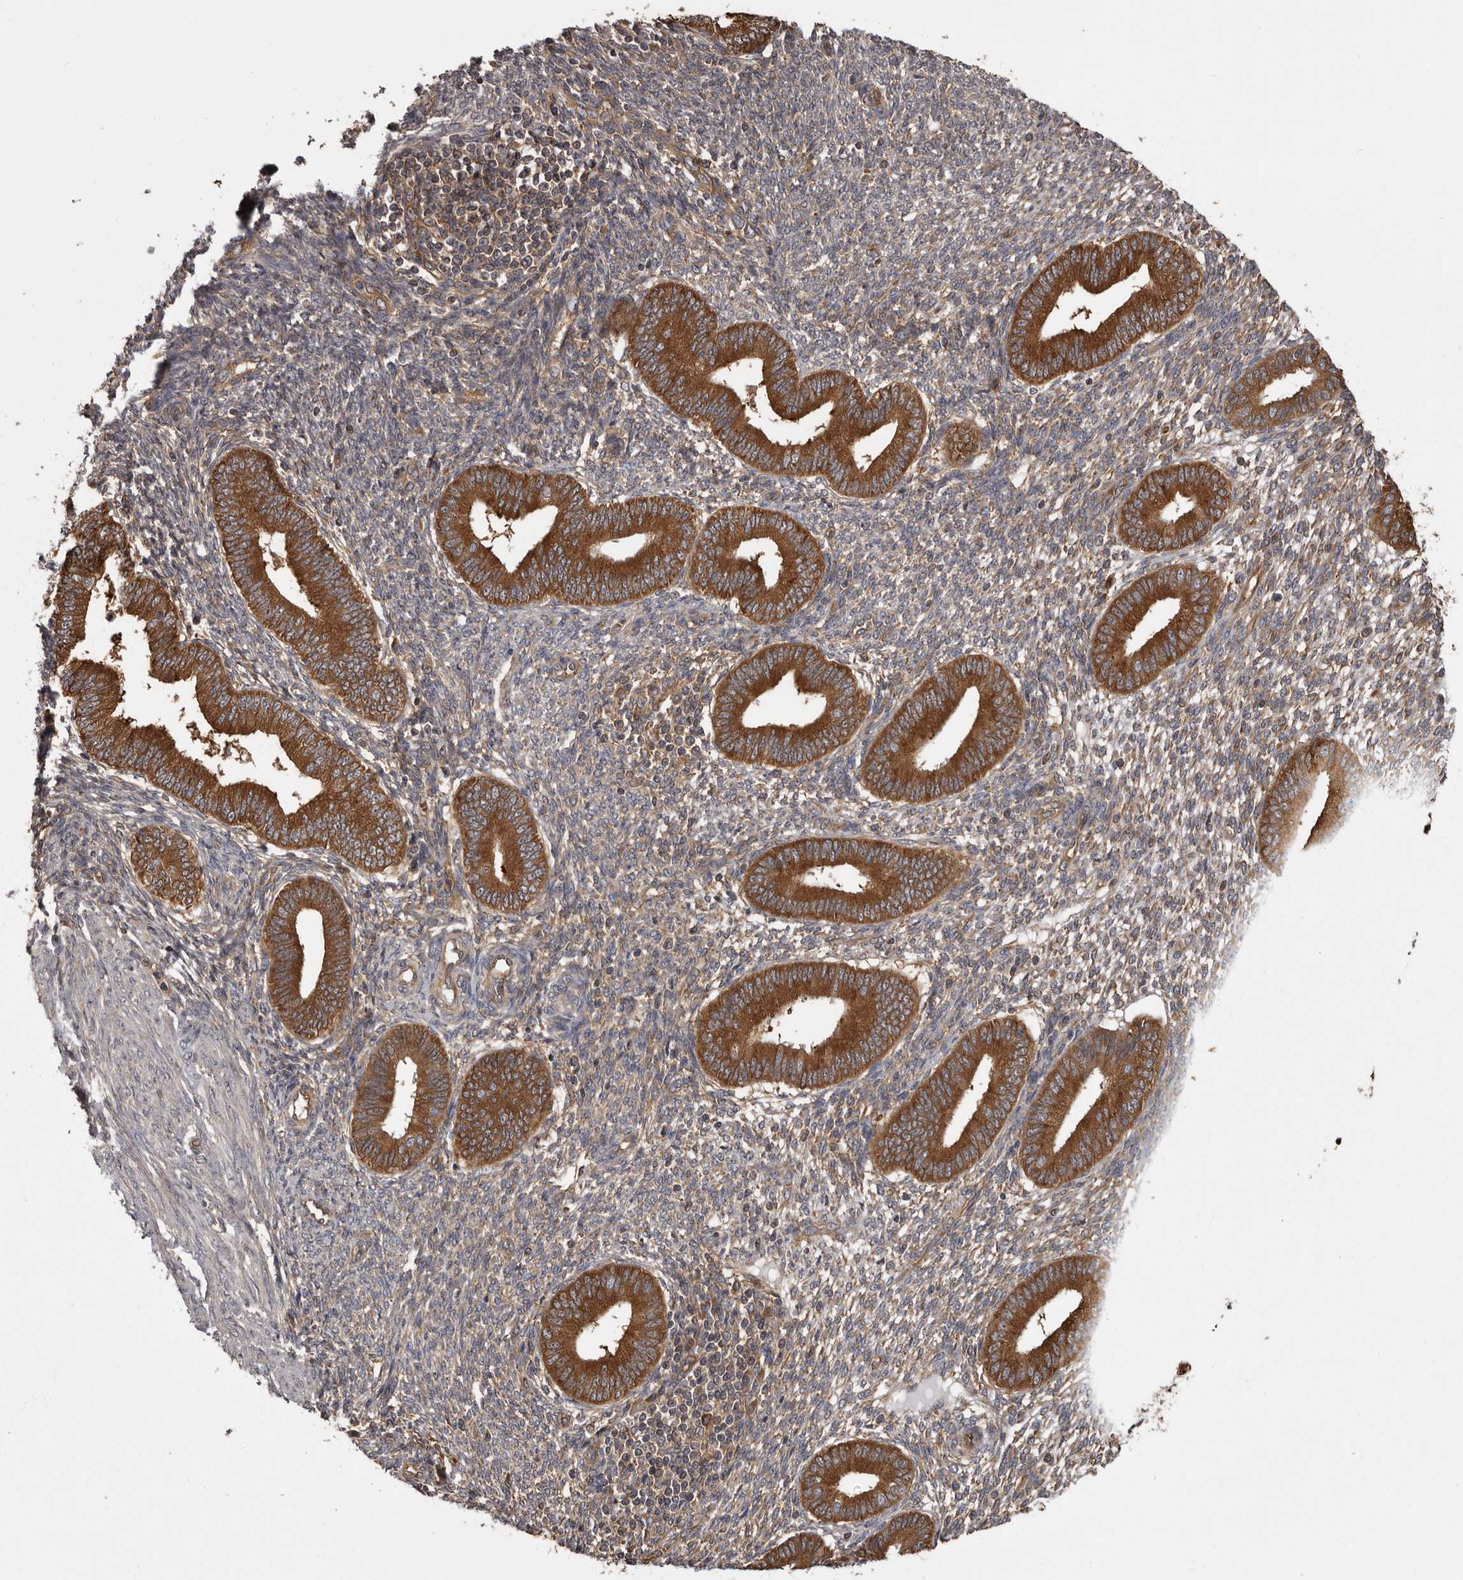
{"staining": {"intensity": "weak", "quantity": ">75%", "location": "cytoplasmic/membranous"}, "tissue": "endometrium", "cell_type": "Cells in endometrial stroma", "image_type": "normal", "snomed": [{"axis": "morphology", "description": "Normal tissue, NOS"}, {"axis": "topography", "description": "Endometrium"}], "caption": "Immunohistochemistry (IHC) histopathology image of benign endometrium: endometrium stained using IHC demonstrates low levels of weak protein expression localized specifically in the cytoplasmic/membranous of cells in endometrial stroma, appearing as a cytoplasmic/membranous brown color.", "gene": "DARS1", "patient": {"sex": "female", "age": 46}}